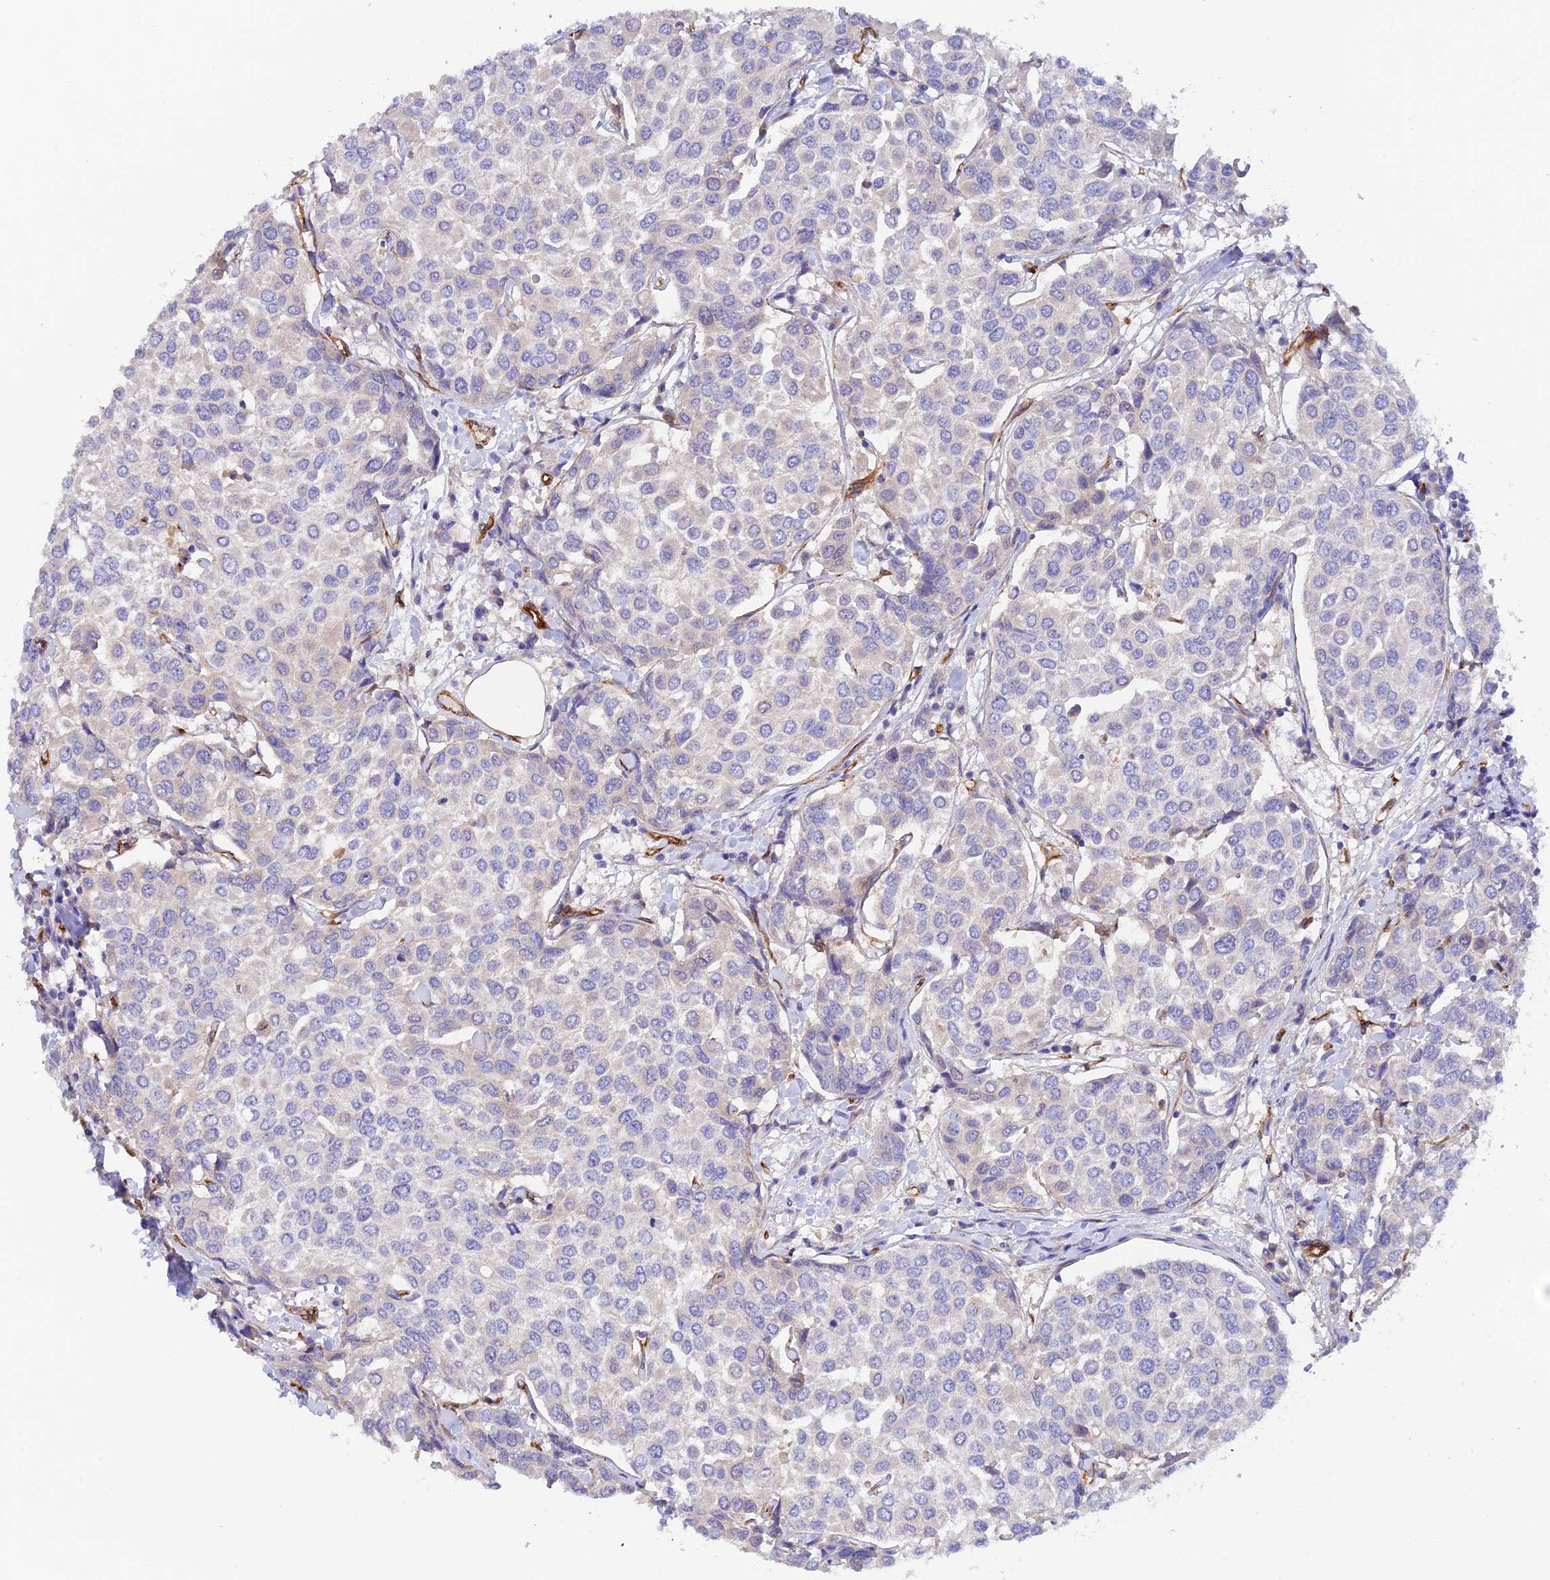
{"staining": {"intensity": "negative", "quantity": "none", "location": "none"}, "tissue": "breast cancer", "cell_type": "Tumor cells", "image_type": "cancer", "snomed": [{"axis": "morphology", "description": "Duct carcinoma"}, {"axis": "topography", "description": "Breast"}], "caption": "The image displays no staining of tumor cells in breast cancer (invasive ductal carcinoma).", "gene": "MYO9A", "patient": {"sex": "female", "age": 55}}